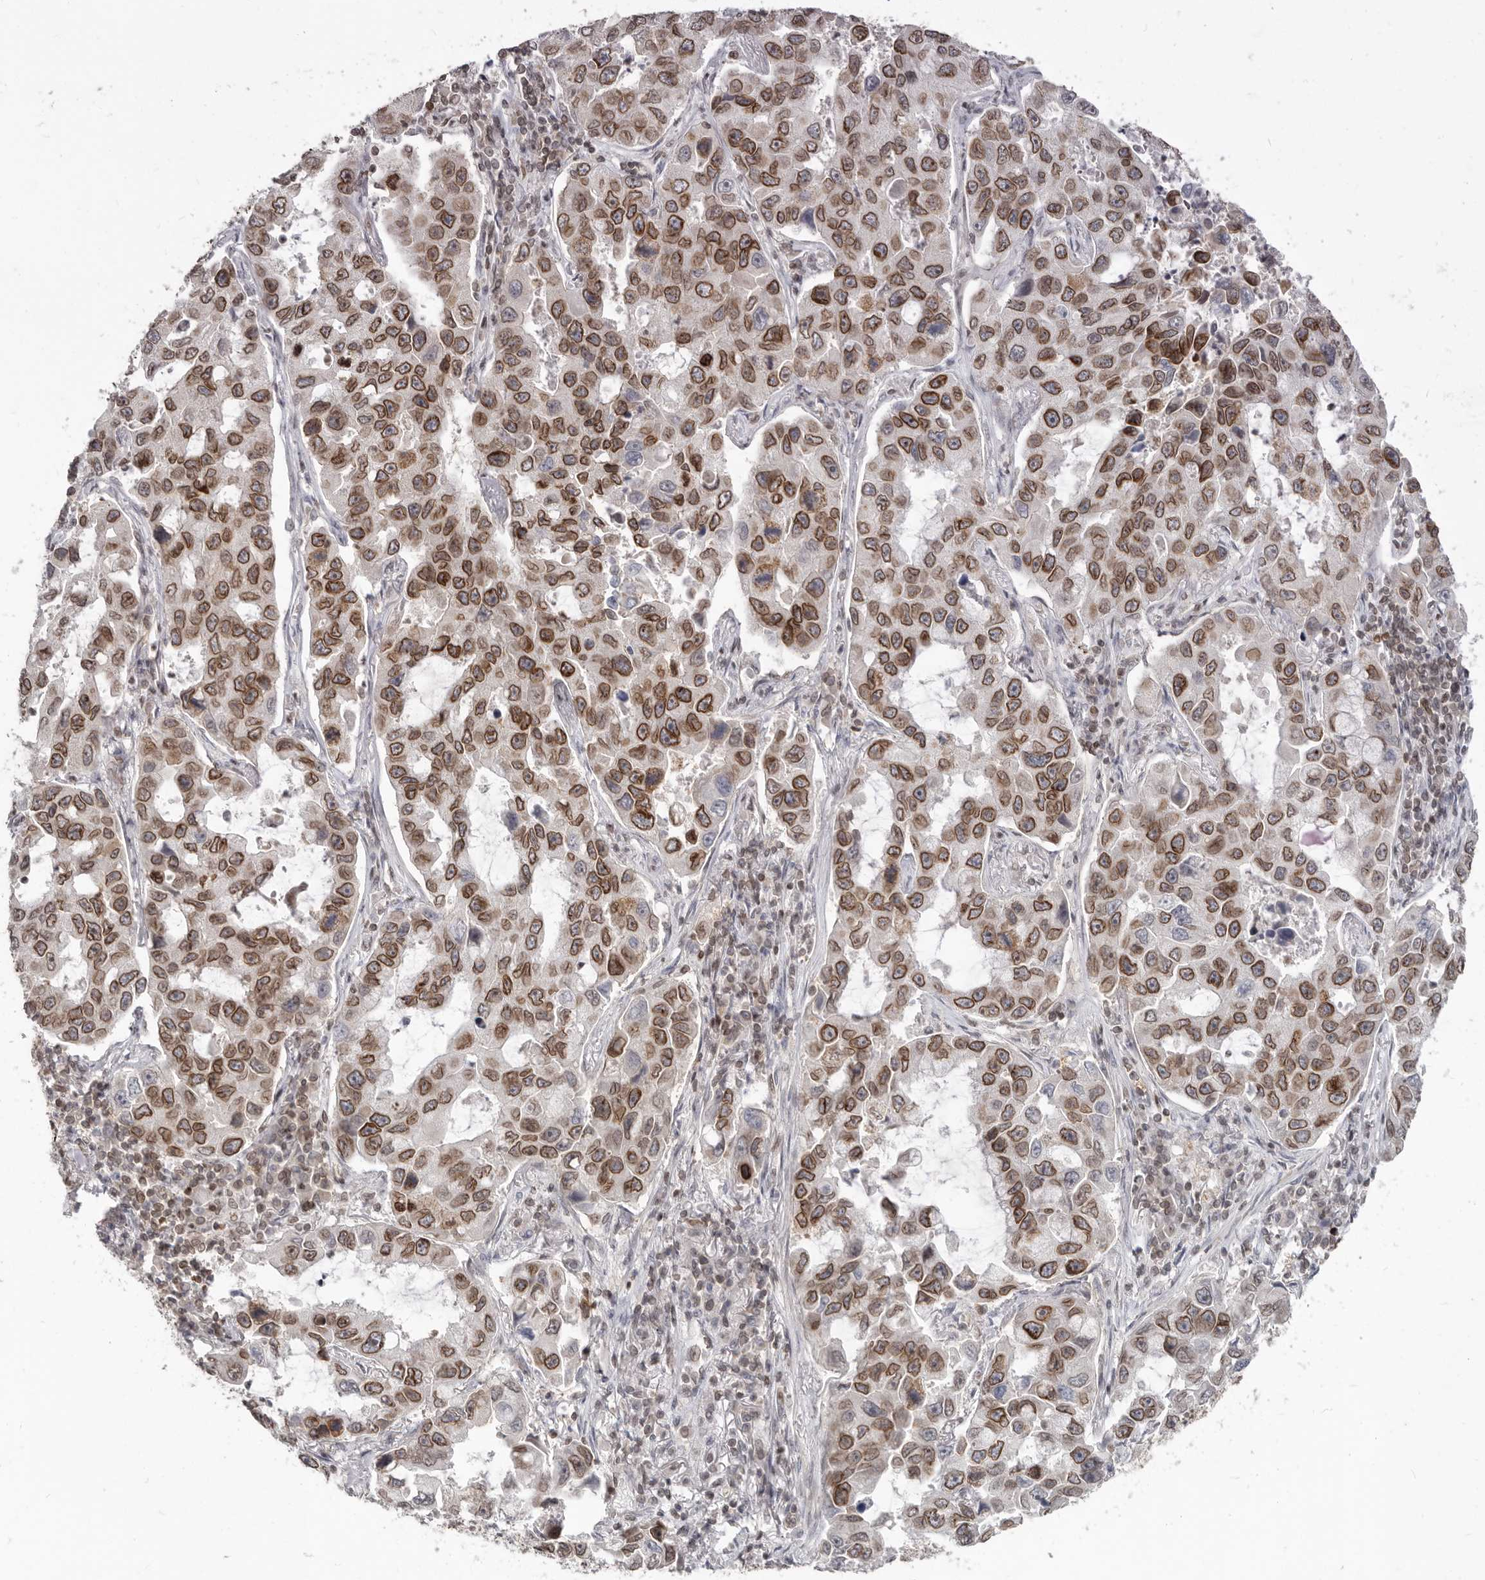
{"staining": {"intensity": "moderate", "quantity": ">75%", "location": "cytoplasmic/membranous,nuclear"}, "tissue": "lung cancer", "cell_type": "Tumor cells", "image_type": "cancer", "snomed": [{"axis": "morphology", "description": "Adenocarcinoma, NOS"}, {"axis": "topography", "description": "Lung"}], "caption": "Tumor cells demonstrate medium levels of moderate cytoplasmic/membranous and nuclear positivity in approximately >75% of cells in human lung adenocarcinoma.", "gene": "NUP153", "patient": {"sex": "male", "age": 64}}